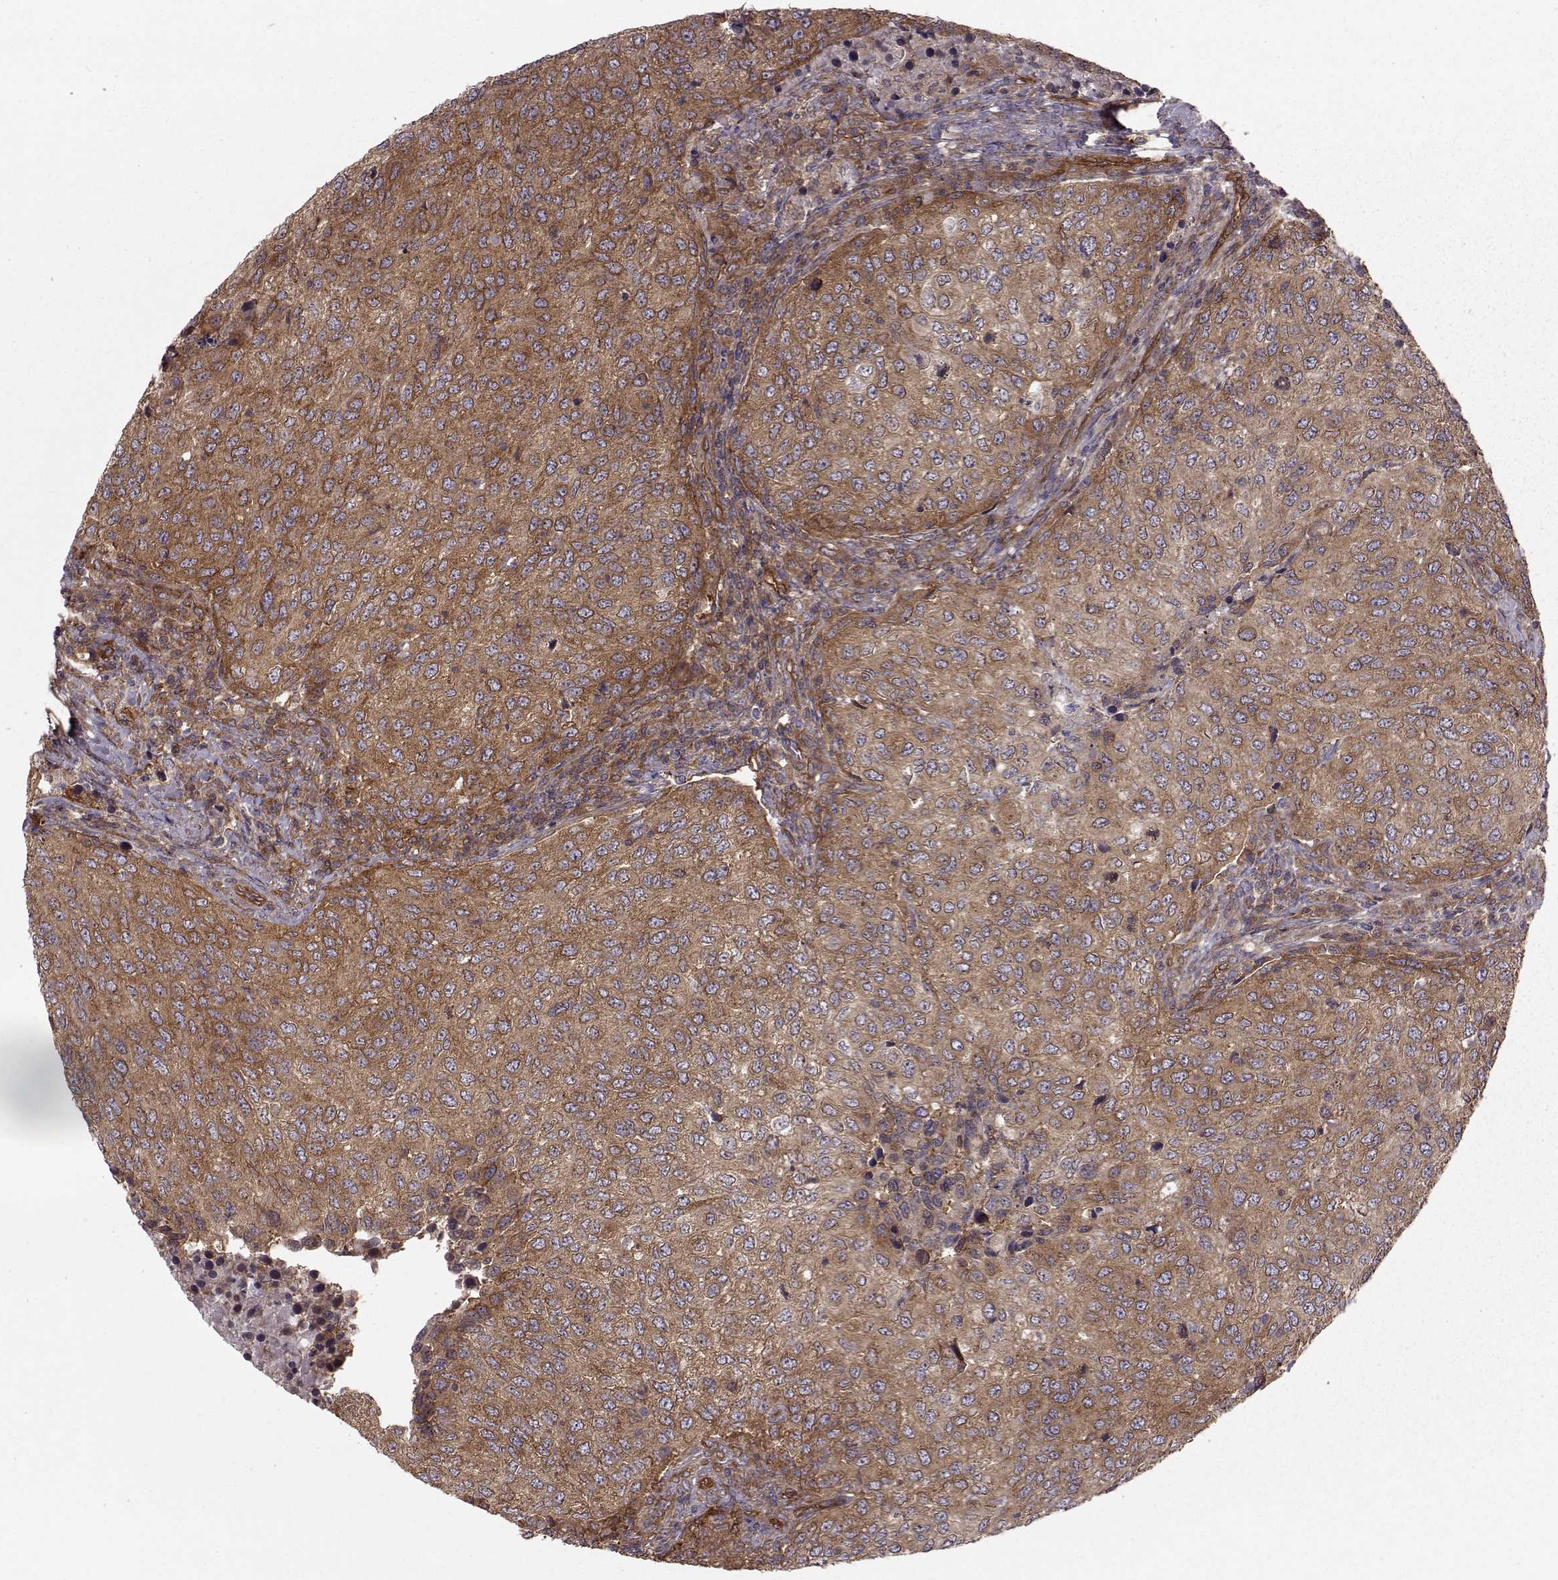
{"staining": {"intensity": "moderate", "quantity": ">75%", "location": "cytoplasmic/membranous"}, "tissue": "urothelial cancer", "cell_type": "Tumor cells", "image_type": "cancer", "snomed": [{"axis": "morphology", "description": "Urothelial carcinoma, High grade"}, {"axis": "topography", "description": "Urinary bladder"}], "caption": "Urothelial carcinoma (high-grade) stained with DAB (3,3'-diaminobenzidine) immunohistochemistry (IHC) displays medium levels of moderate cytoplasmic/membranous staining in about >75% of tumor cells. Nuclei are stained in blue.", "gene": "RABGAP1", "patient": {"sex": "female", "age": 78}}